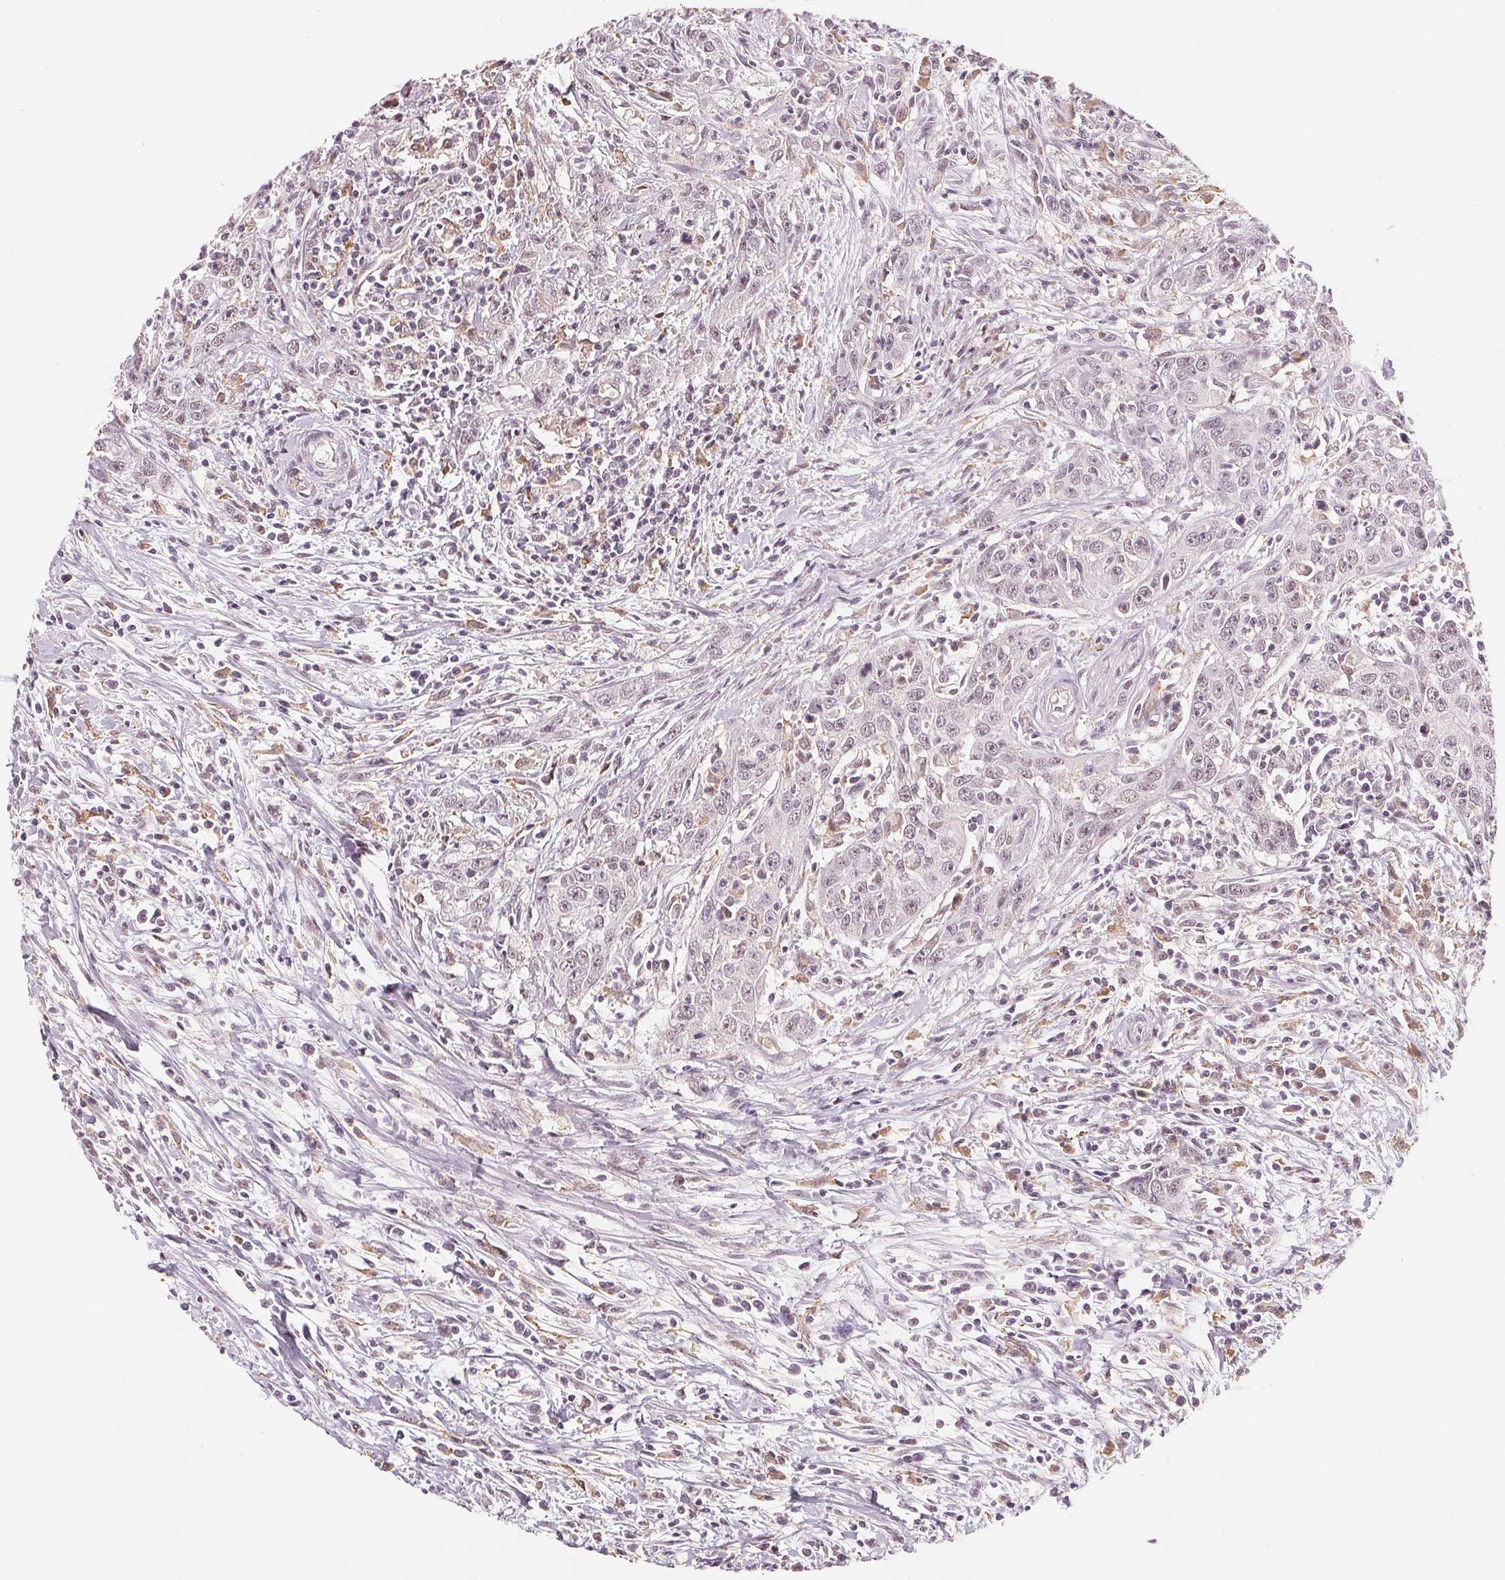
{"staining": {"intensity": "negative", "quantity": "none", "location": "none"}, "tissue": "urothelial cancer", "cell_type": "Tumor cells", "image_type": "cancer", "snomed": [{"axis": "morphology", "description": "Urothelial carcinoma, High grade"}, {"axis": "topography", "description": "Urinary bladder"}], "caption": "High-grade urothelial carcinoma stained for a protein using immunohistochemistry demonstrates no positivity tumor cells.", "gene": "IL9R", "patient": {"sex": "male", "age": 83}}